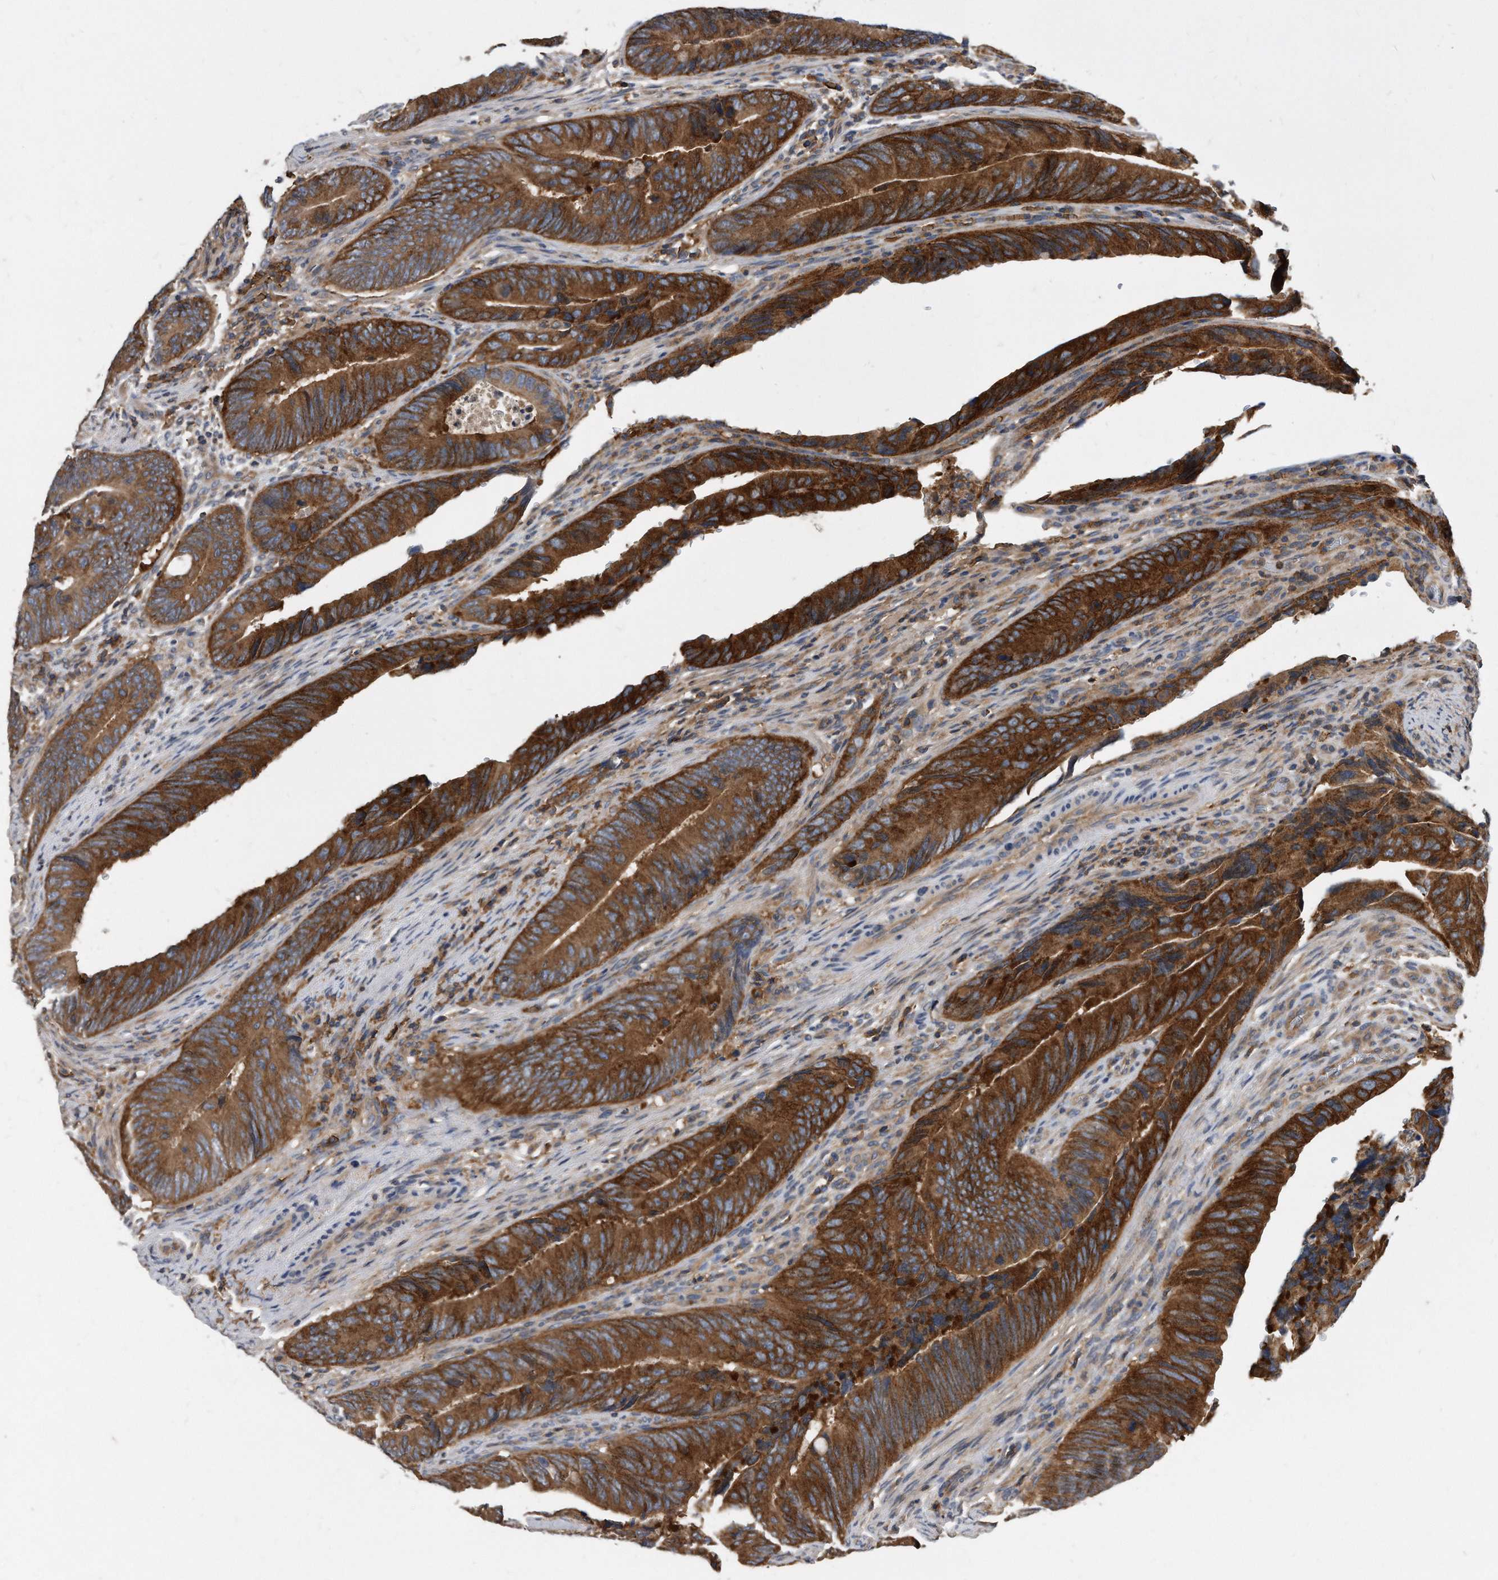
{"staining": {"intensity": "strong", "quantity": ">75%", "location": "cytoplasmic/membranous"}, "tissue": "colorectal cancer", "cell_type": "Tumor cells", "image_type": "cancer", "snomed": [{"axis": "morphology", "description": "Normal tissue, NOS"}, {"axis": "morphology", "description": "Adenocarcinoma, NOS"}, {"axis": "topography", "description": "Colon"}], "caption": "IHC (DAB) staining of human colorectal cancer displays strong cytoplasmic/membranous protein expression in about >75% of tumor cells. The staining was performed using DAB (3,3'-diaminobenzidine) to visualize the protein expression in brown, while the nuclei were stained in blue with hematoxylin (Magnification: 20x).", "gene": "ATG5", "patient": {"sex": "male", "age": 56}}